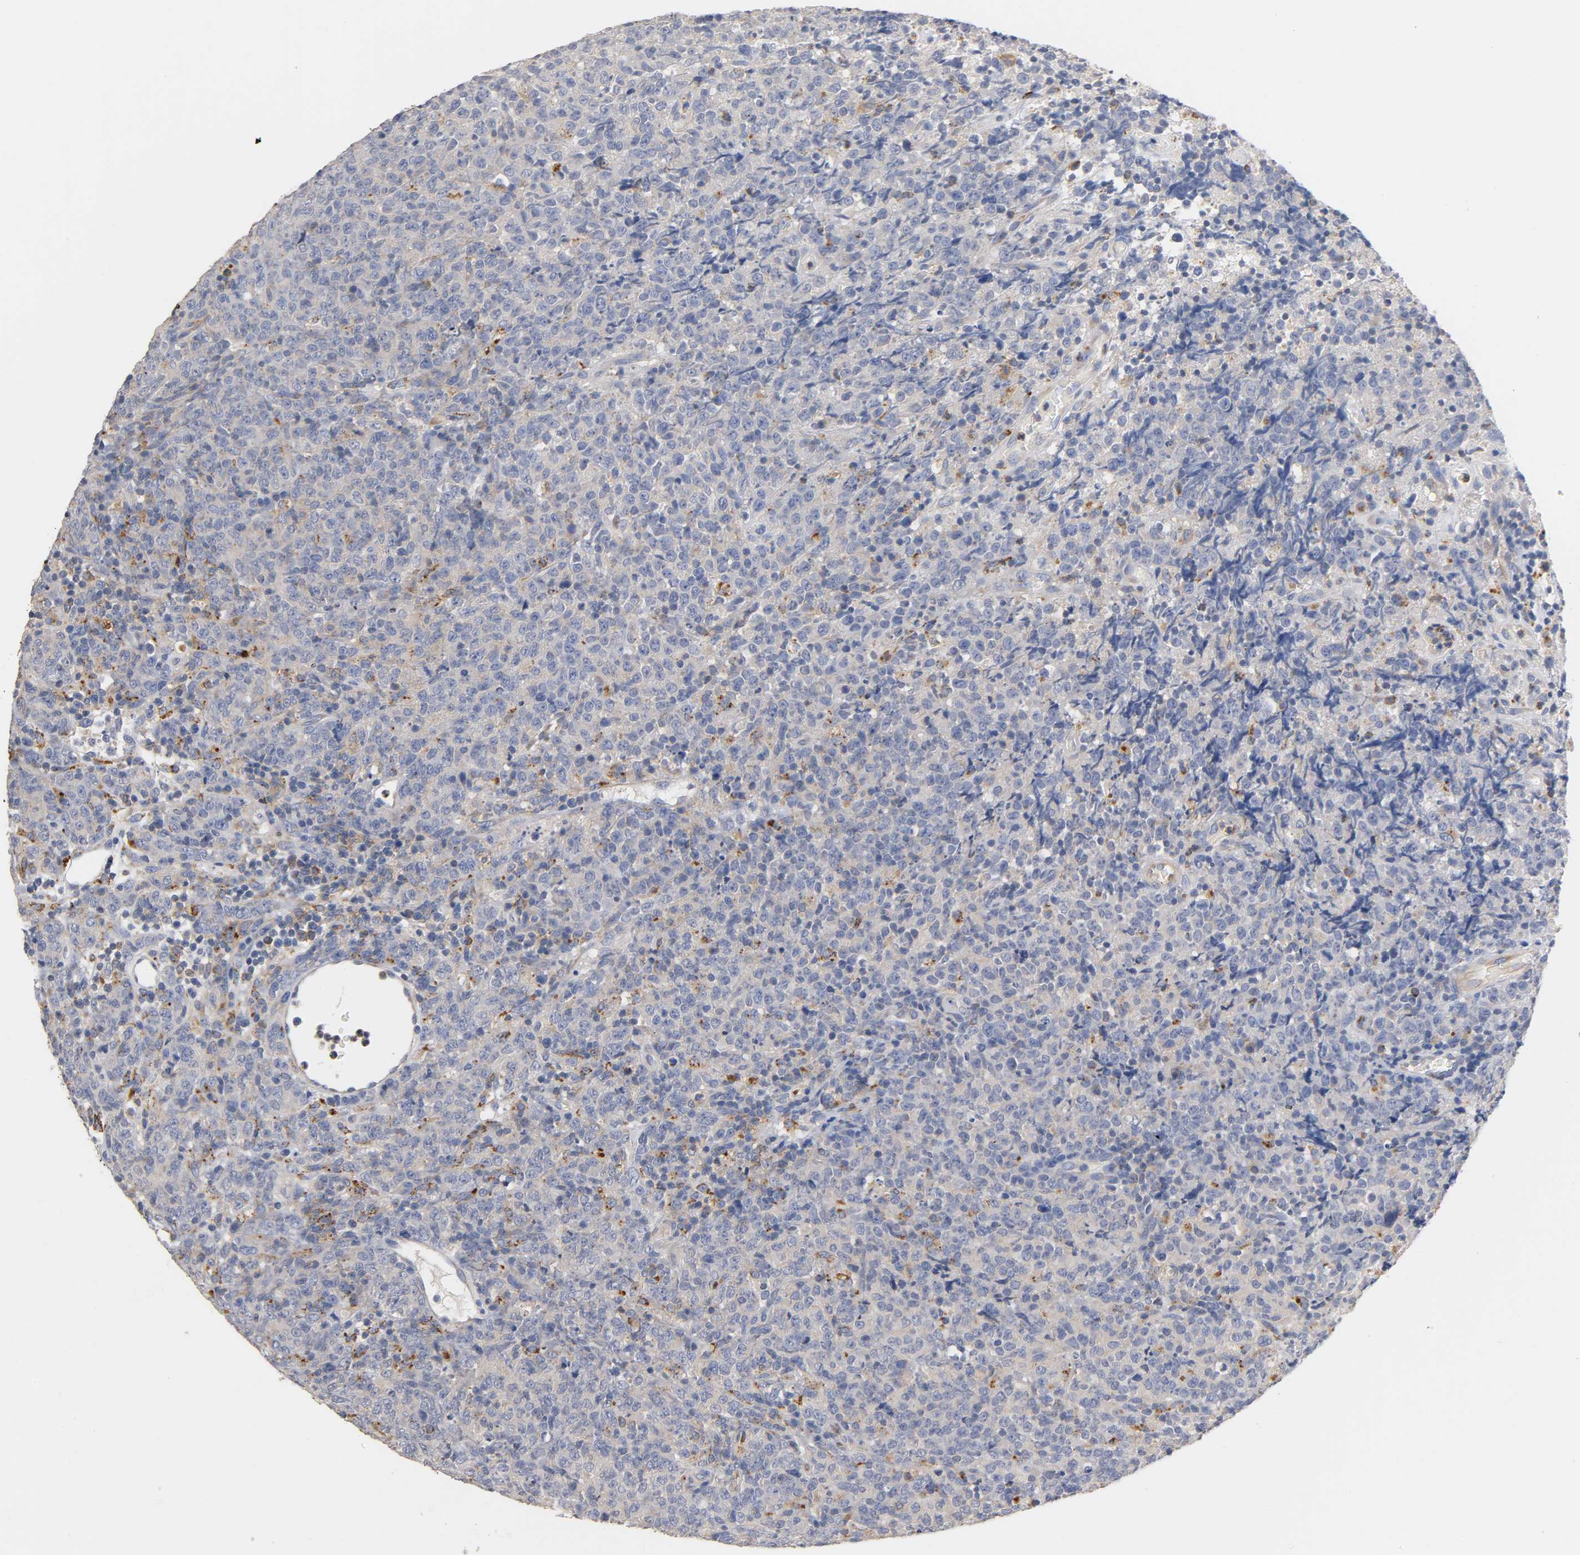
{"staining": {"intensity": "weak", "quantity": "25%-75%", "location": "cytoplasmic/membranous"}, "tissue": "lymphoma", "cell_type": "Tumor cells", "image_type": "cancer", "snomed": [{"axis": "morphology", "description": "Malignant lymphoma, non-Hodgkin's type, High grade"}, {"axis": "topography", "description": "Tonsil"}], "caption": "A high-resolution image shows immunohistochemistry (IHC) staining of lymphoma, which displays weak cytoplasmic/membranous positivity in about 25%-75% of tumor cells. The protein of interest is stained brown, and the nuclei are stained in blue (DAB (3,3'-diaminobenzidine) IHC with brightfield microscopy, high magnification).", "gene": "SEMA5A", "patient": {"sex": "female", "age": 36}}